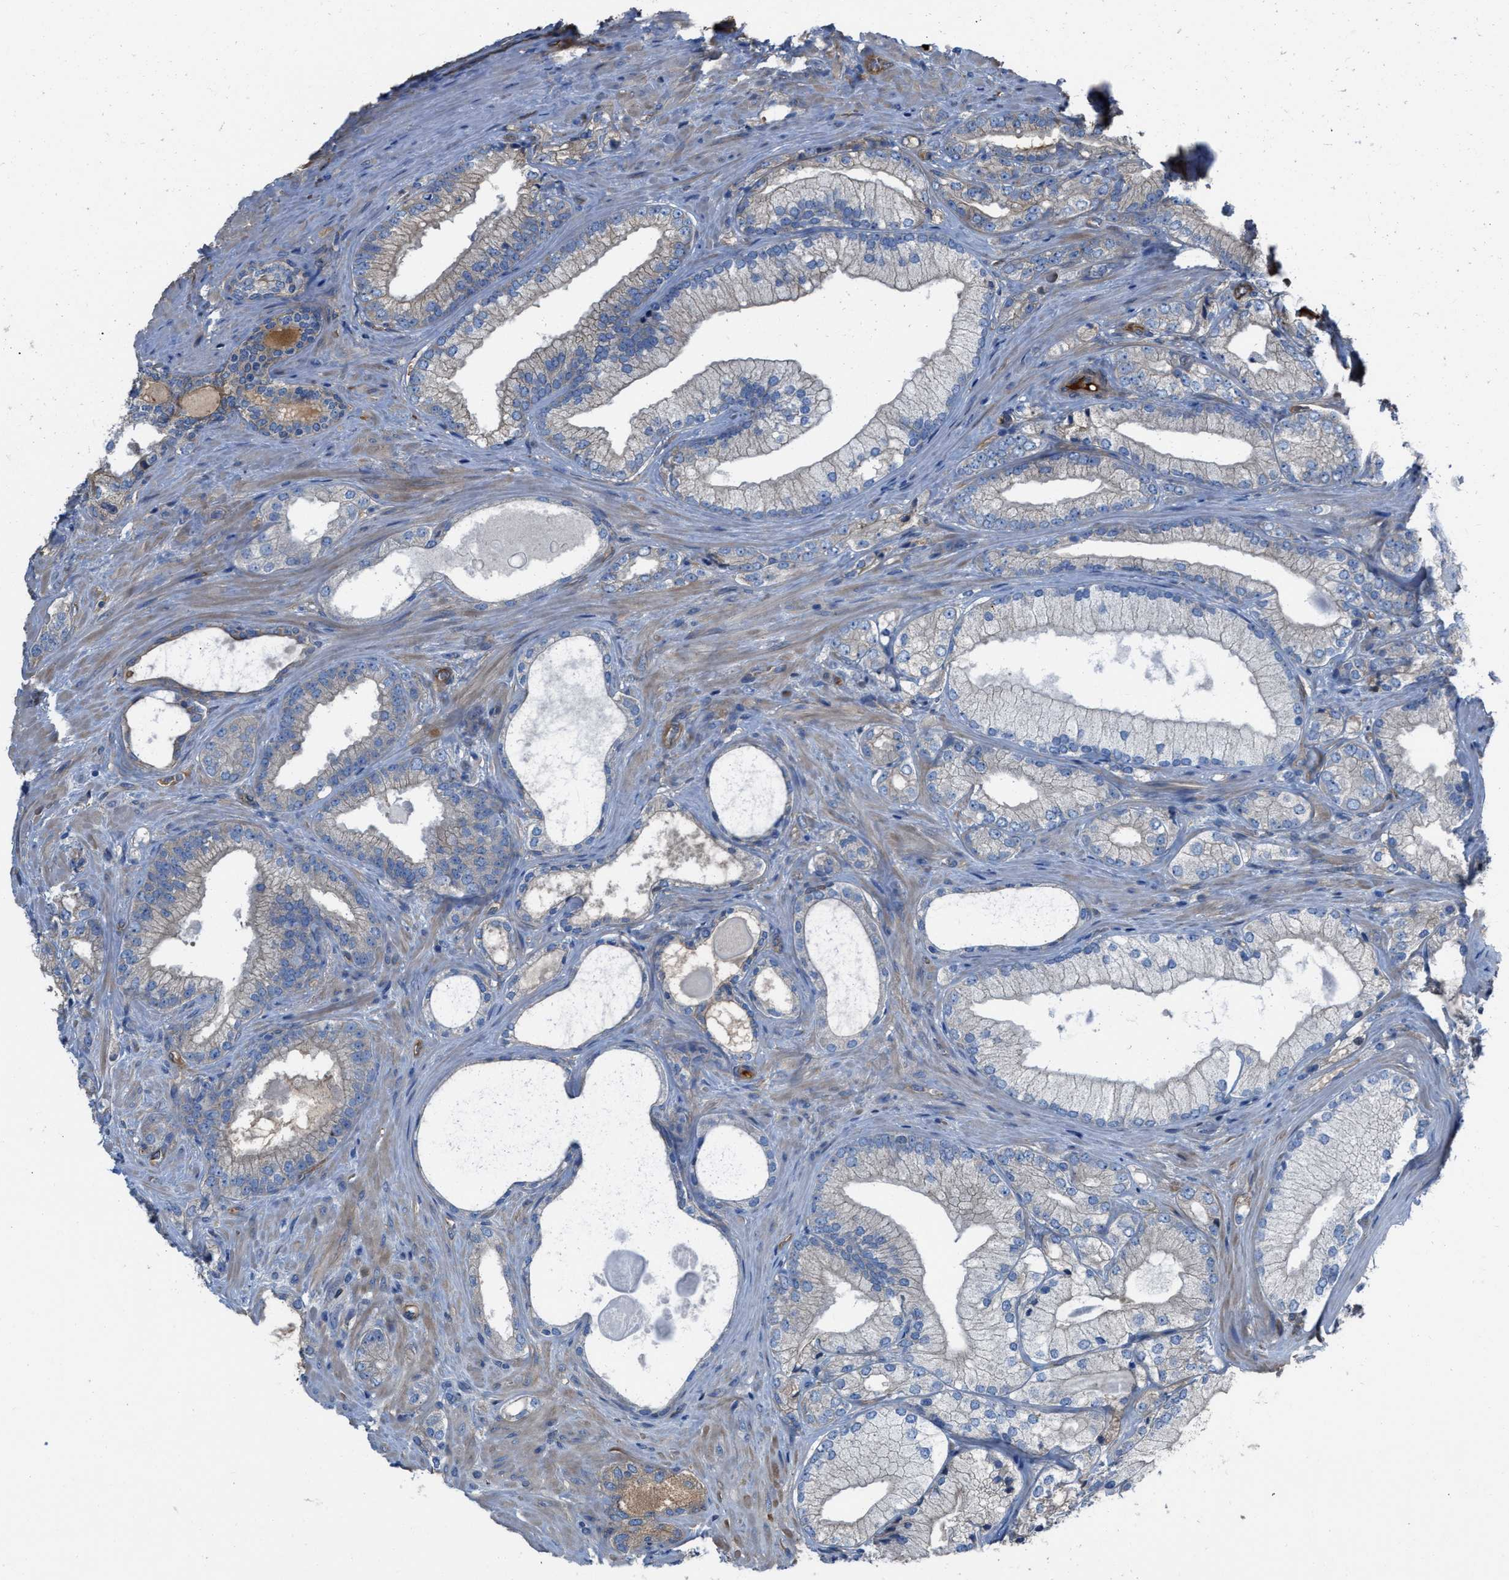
{"staining": {"intensity": "negative", "quantity": "none", "location": "none"}, "tissue": "prostate cancer", "cell_type": "Tumor cells", "image_type": "cancer", "snomed": [{"axis": "morphology", "description": "Adenocarcinoma, Low grade"}, {"axis": "topography", "description": "Prostate"}], "caption": "DAB immunohistochemical staining of human prostate low-grade adenocarcinoma demonstrates no significant staining in tumor cells. The staining was performed using DAB to visualize the protein expression in brown, while the nuclei were stained in blue with hematoxylin (Magnification: 20x).", "gene": "TRIOBP", "patient": {"sex": "male", "age": 65}}